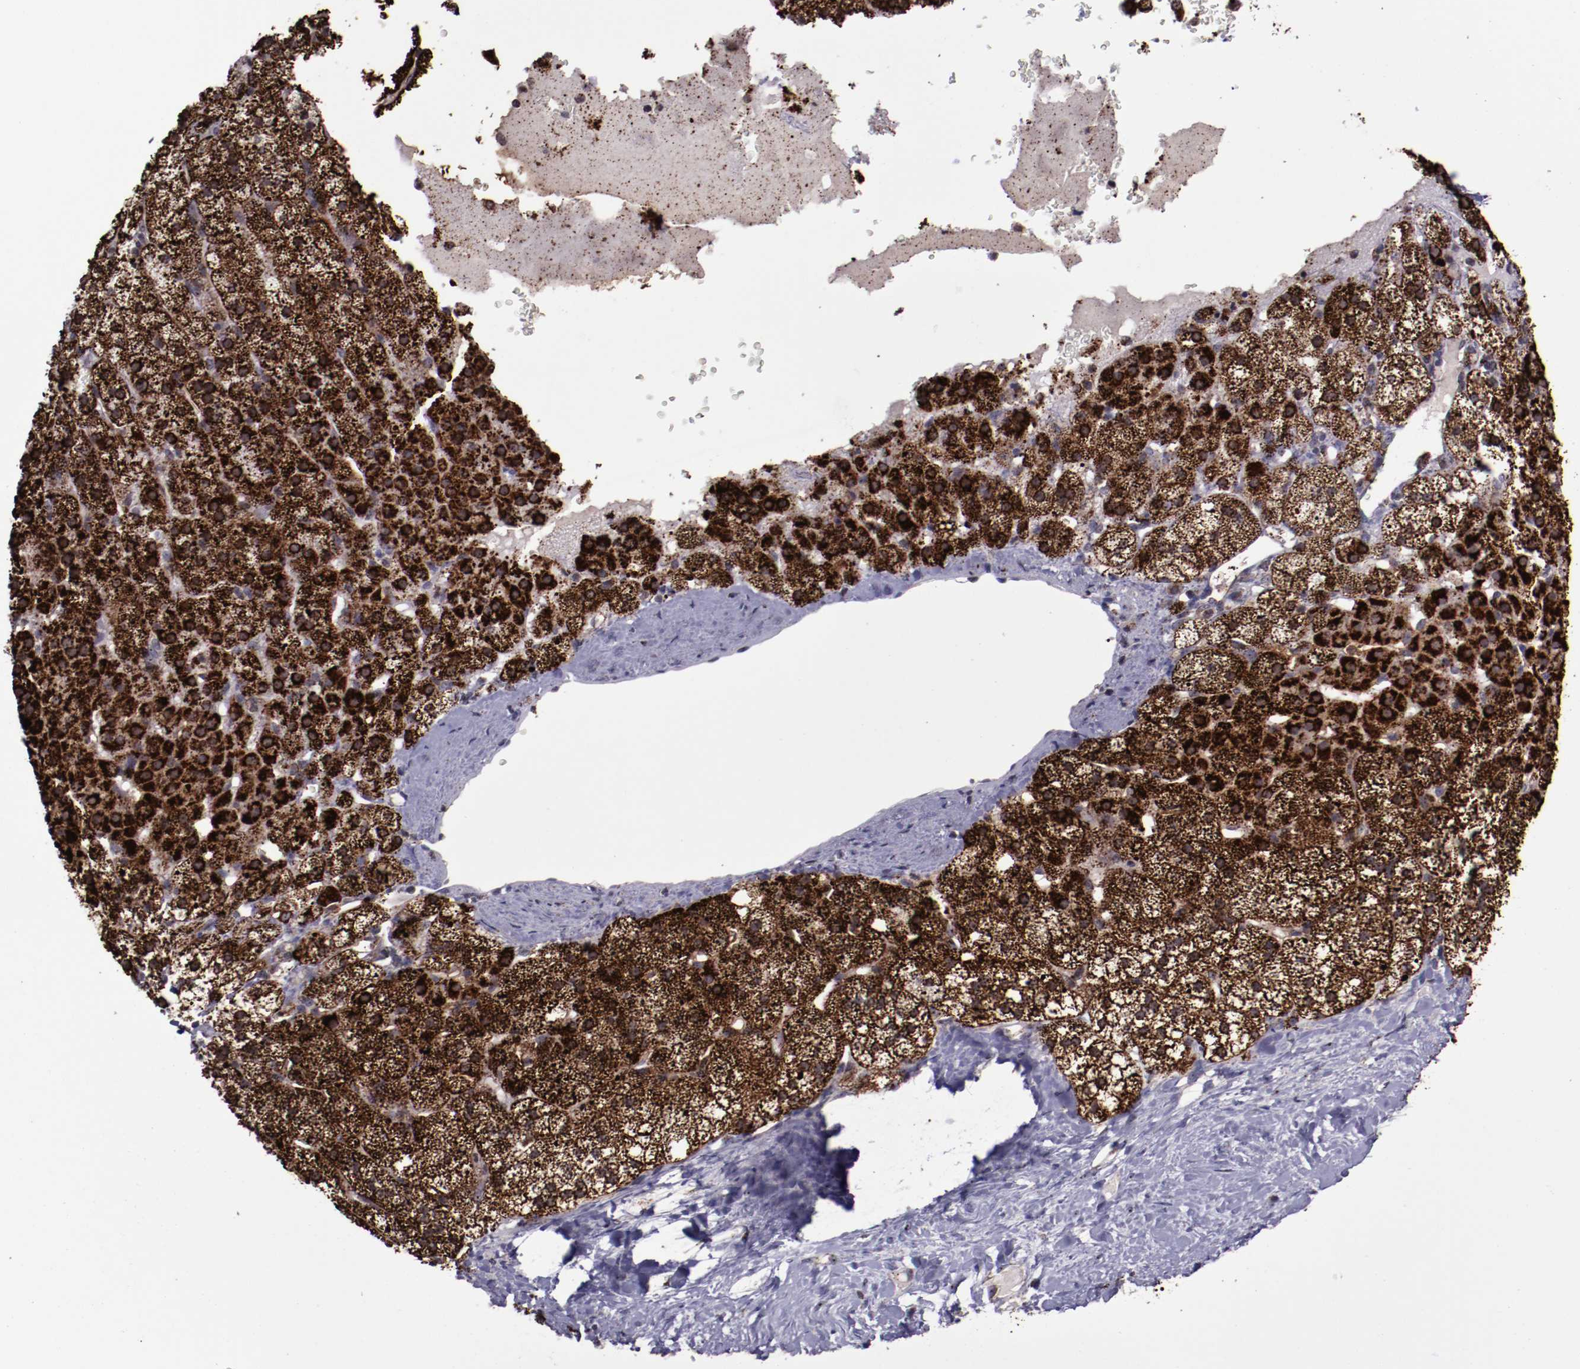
{"staining": {"intensity": "strong", "quantity": ">75%", "location": "cytoplasmic/membranous"}, "tissue": "adrenal gland", "cell_type": "Glandular cells", "image_type": "normal", "snomed": [{"axis": "morphology", "description": "Normal tissue, NOS"}, {"axis": "topography", "description": "Adrenal gland"}], "caption": "Immunohistochemistry (IHC) image of benign human adrenal gland stained for a protein (brown), which displays high levels of strong cytoplasmic/membranous expression in about >75% of glandular cells.", "gene": "LONP1", "patient": {"sex": "male", "age": 35}}